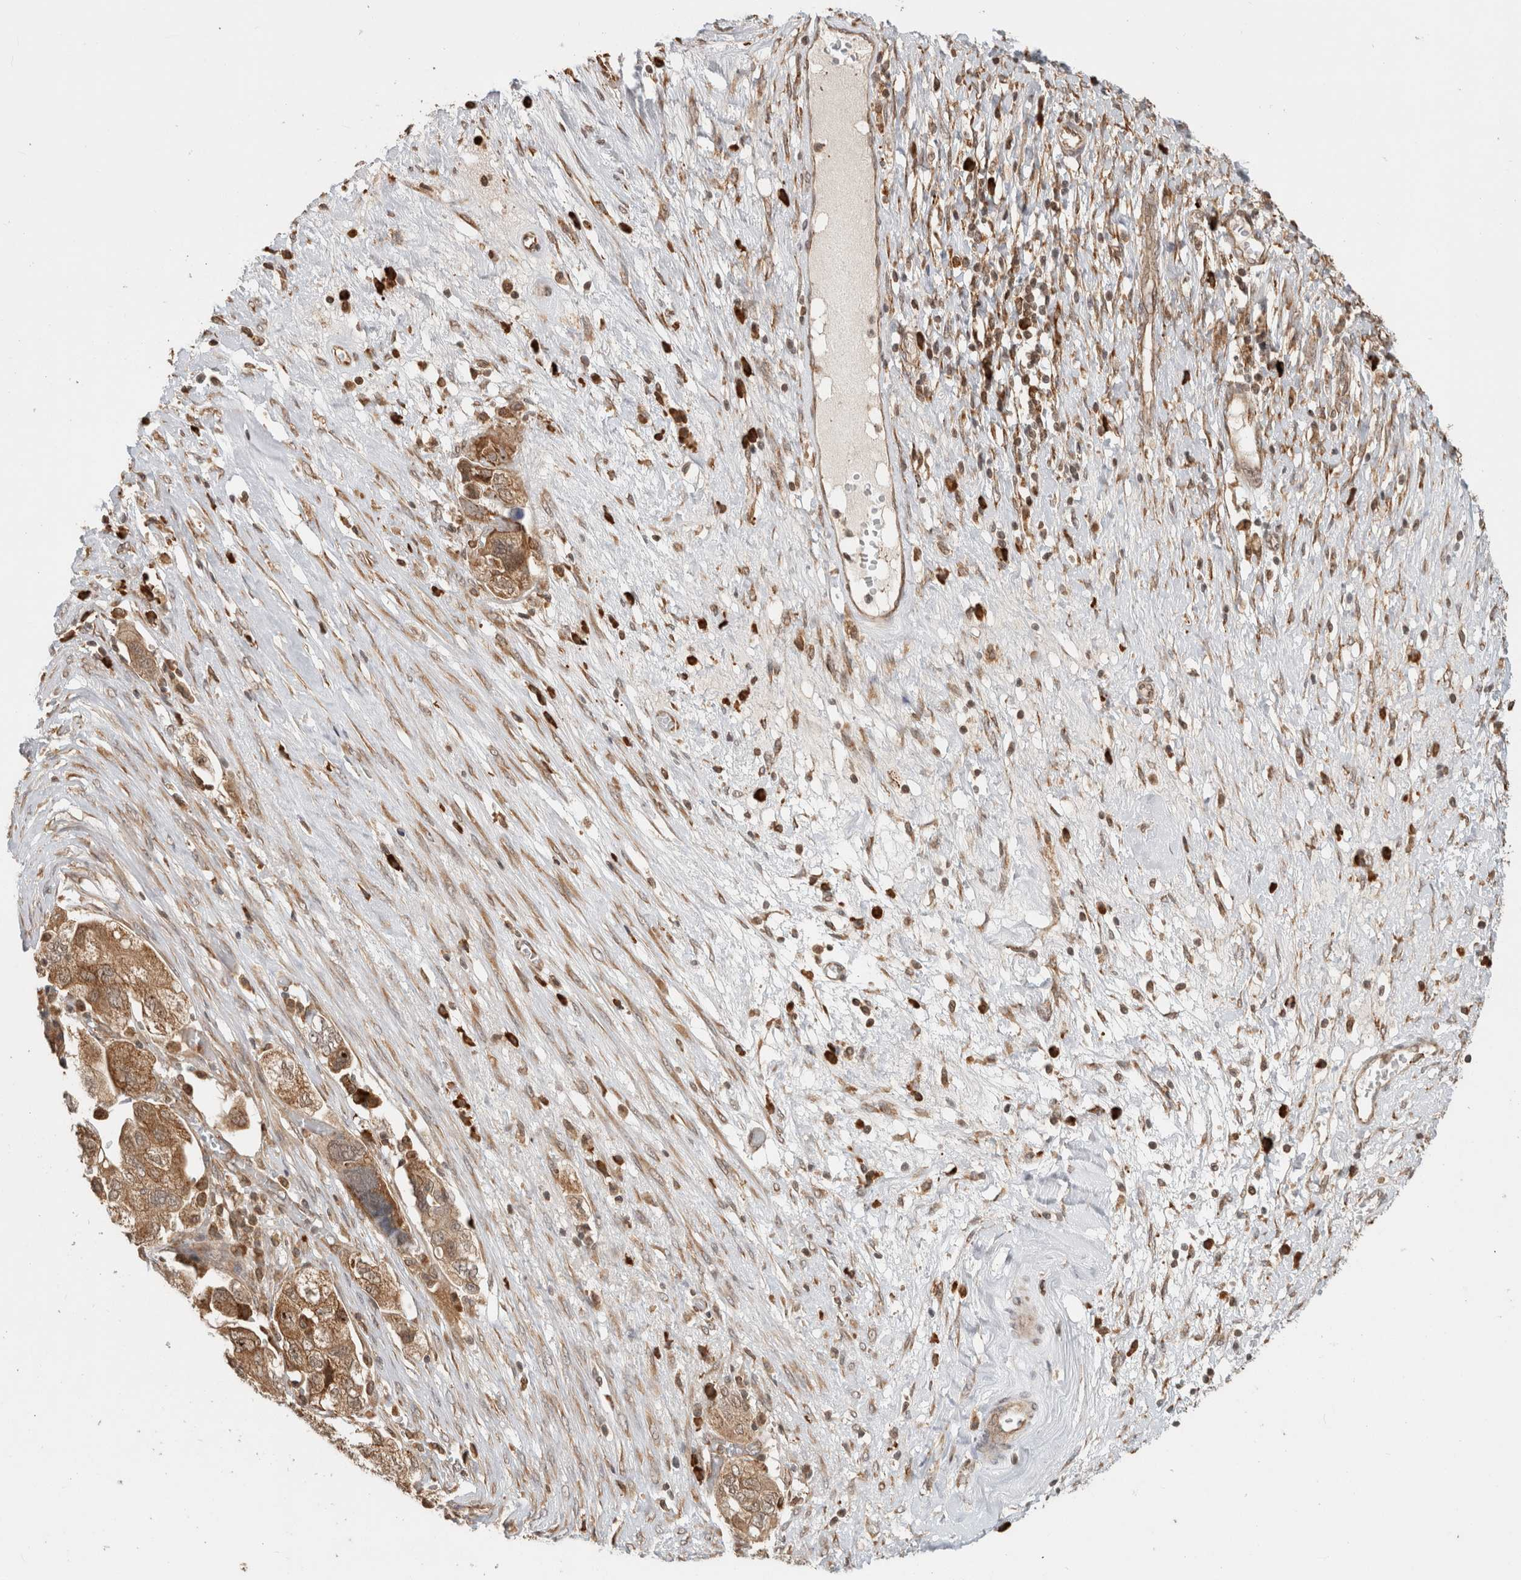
{"staining": {"intensity": "moderate", "quantity": ">75%", "location": "cytoplasmic/membranous"}, "tissue": "ovarian cancer", "cell_type": "Tumor cells", "image_type": "cancer", "snomed": [{"axis": "morphology", "description": "Carcinoma, NOS"}, {"axis": "morphology", "description": "Cystadenocarcinoma, serous, NOS"}, {"axis": "topography", "description": "Ovary"}], "caption": "Immunohistochemistry of carcinoma (ovarian) demonstrates medium levels of moderate cytoplasmic/membranous staining in about >75% of tumor cells. The staining was performed using DAB (3,3'-diaminobenzidine), with brown indicating positive protein expression. Nuclei are stained blue with hematoxylin.", "gene": "MS4A7", "patient": {"sex": "female", "age": 69}}